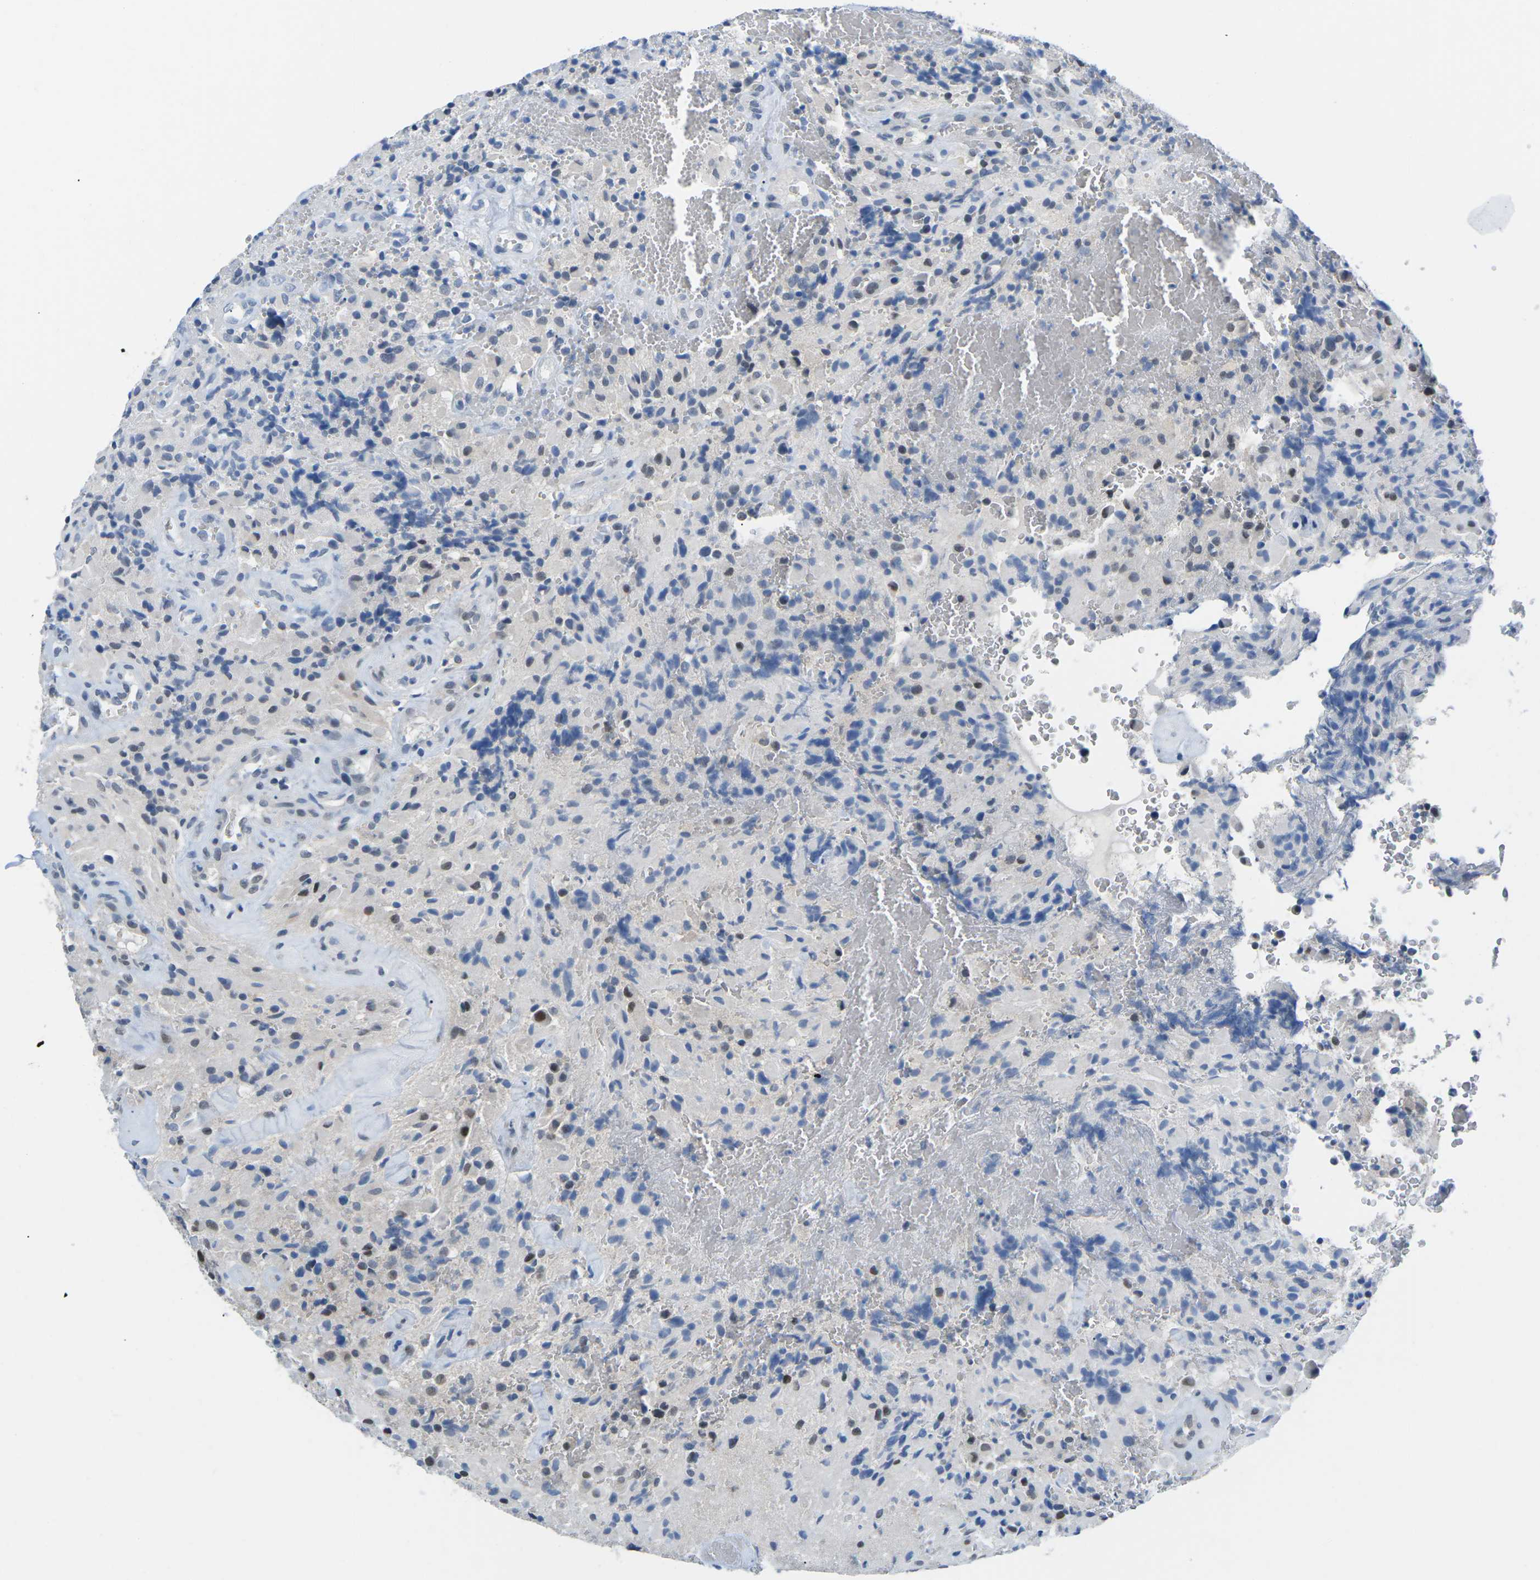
{"staining": {"intensity": "weak", "quantity": "25%-75%", "location": "cytoplasmic/membranous,nuclear"}, "tissue": "glioma", "cell_type": "Tumor cells", "image_type": "cancer", "snomed": [{"axis": "morphology", "description": "Glioma, malignant, High grade"}, {"axis": "topography", "description": "Brain"}], "caption": "Protein staining demonstrates weak cytoplasmic/membranous and nuclear expression in approximately 25%-75% of tumor cells in glioma. Immunohistochemistry stains the protein of interest in brown and the nuclei are stained blue.", "gene": "UBA7", "patient": {"sex": "male", "age": 71}}